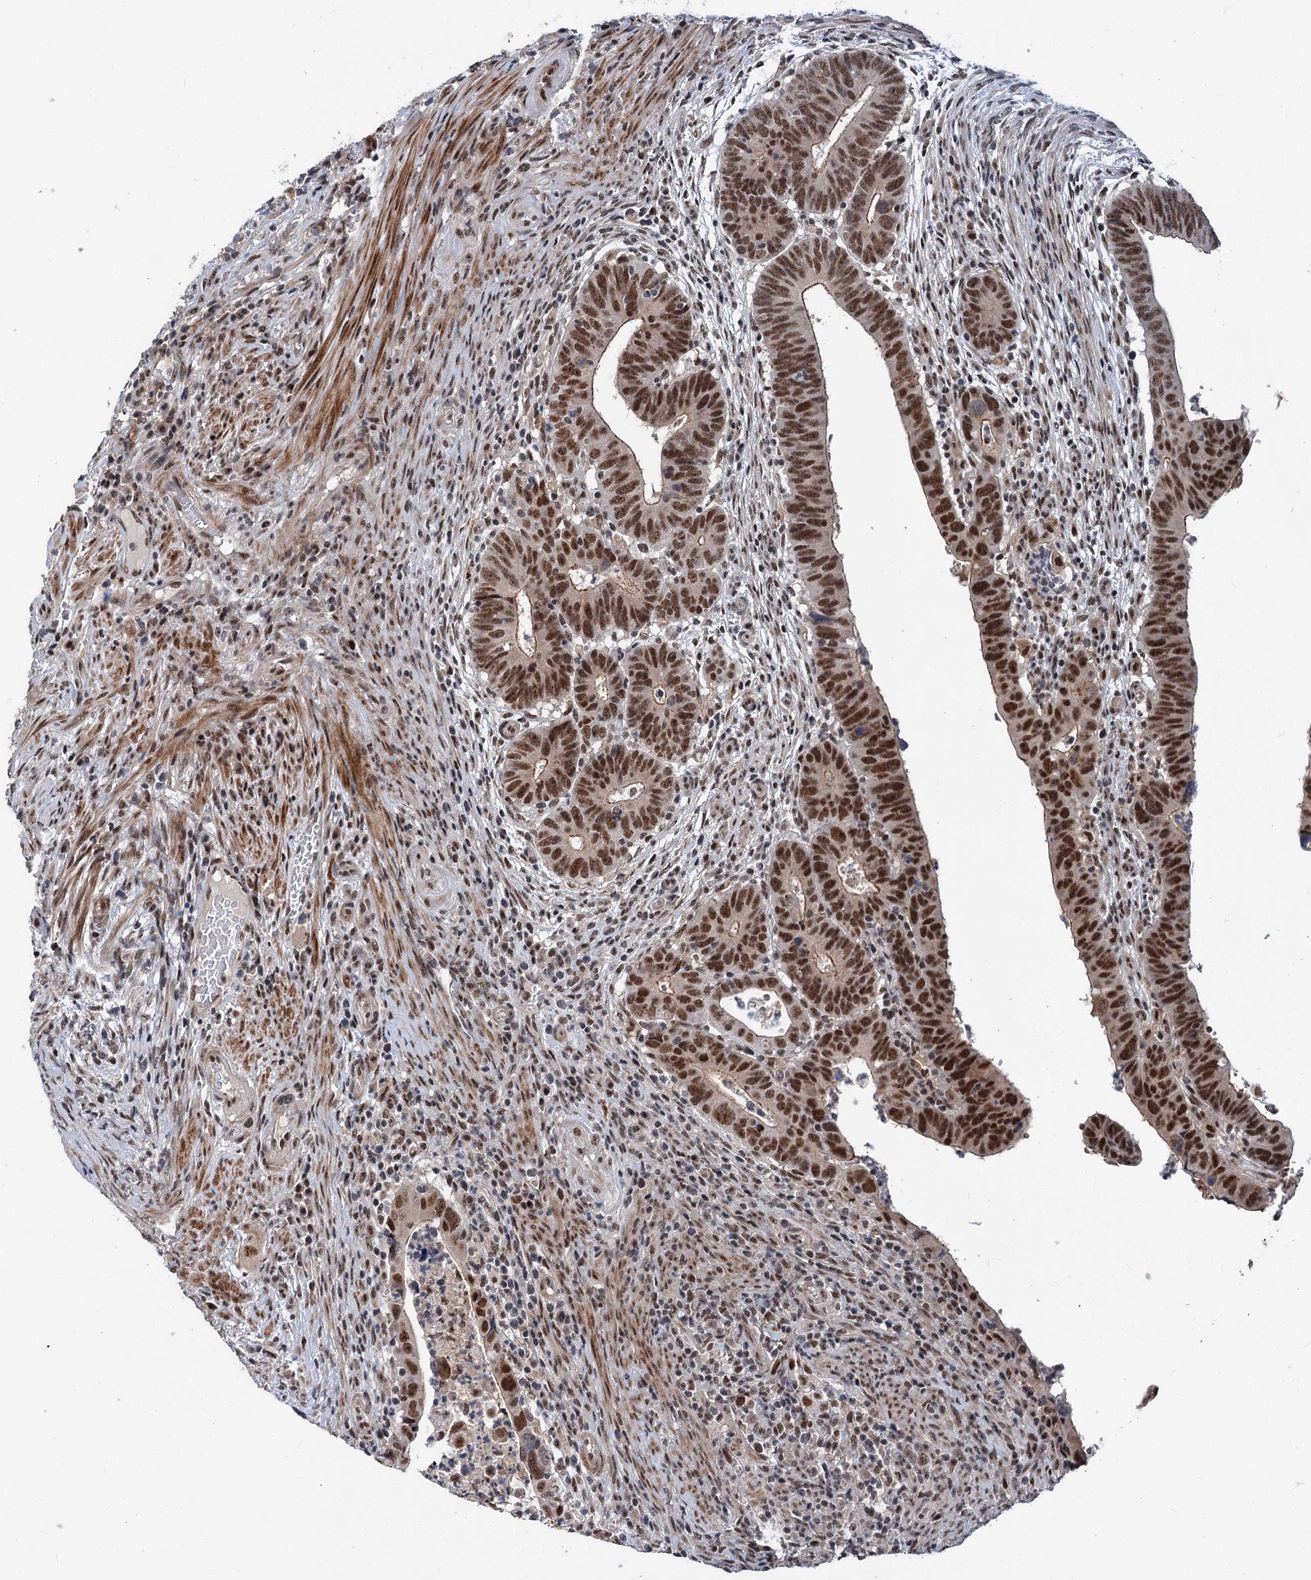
{"staining": {"intensity": "strong", "quantity": ">75%", "location": "nuclear"}, "tissue": "colorectal cancer", "cell_type": "Tumor cells", "image_type": "cancer", "snomed": [{"axis": "morphology", "description": "Normal tissue, NOS"}, {"axis": "morphology", "description": "Adenocarcinoma, NOS"}, {"axis": "topography", "description": "Rectum"}], "caption": "Immunohistochemistry staining of colorectal adenocarcinoma, which exhibits high levels of strong nuclear expression in about >75% of tumor cells indicating strong nuclear protein expression. The staining was performed using DAB (3,3'-diaminobenzidine) (brown) for protein detection and nuclei were counterstained in hematoxylin (blue).", "gene": "PHF8", "patient": {"sex": "female", "age": 65}}